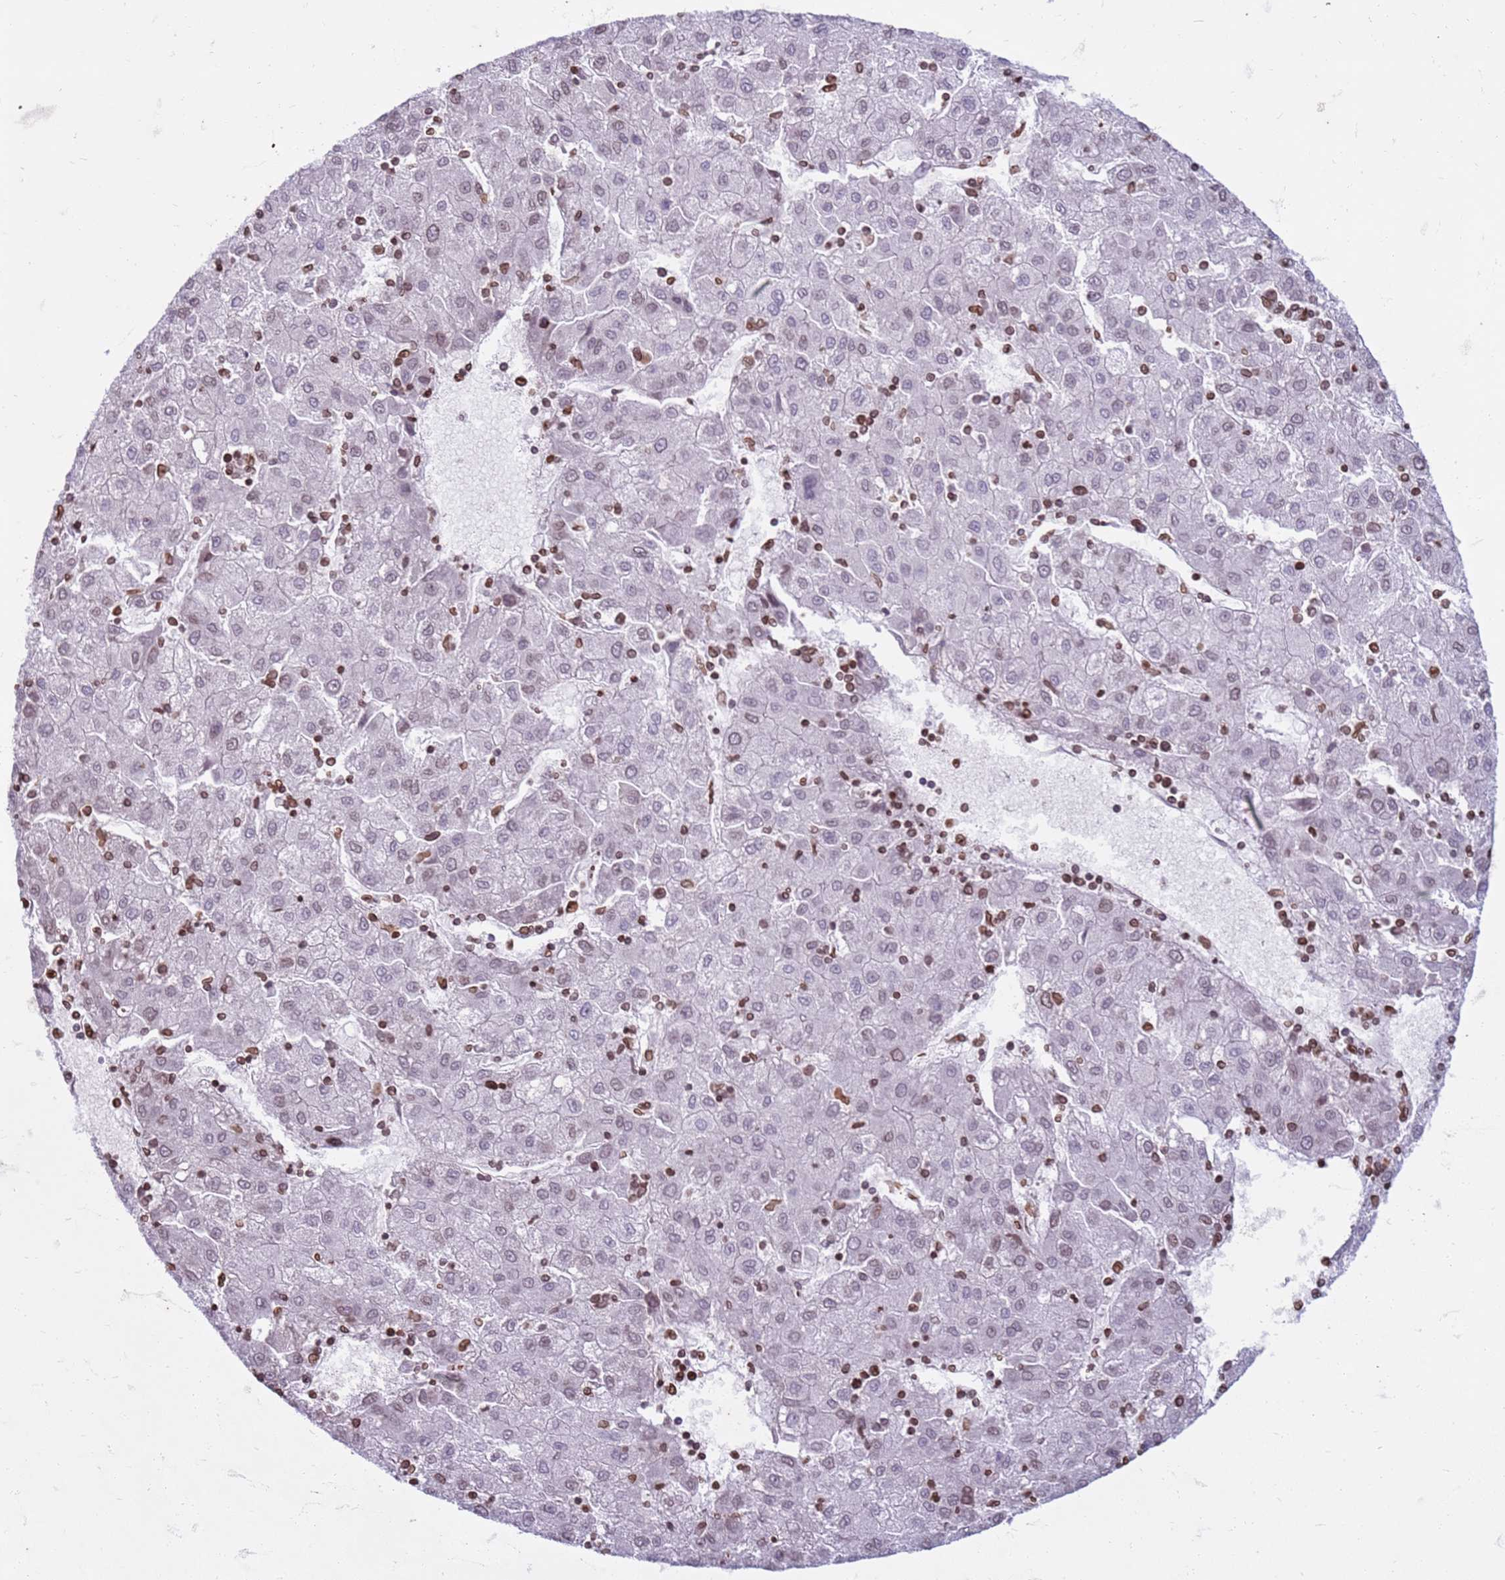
{"staining": {"intensity": "weak", "quantity": "<25%", "location": "cytoplasmic/membranous,nuclear"}, "tissue": "liver cancer", "cell_type": "Tumor cells", "image_type": "cancer", "snomed": [{"axis": "morphology", "description": "Carcinoma, Hepatocellular, NOS"}, {"axis": "topography", "description": "Liver"}], "caption": "Immunohistochemistry of human liver cancer (hepatocellular carcinoma) demonstrates no positivity in tumor cells.", "gene": "METTL25B", "patient": {"sex": "male", "age": 72}}